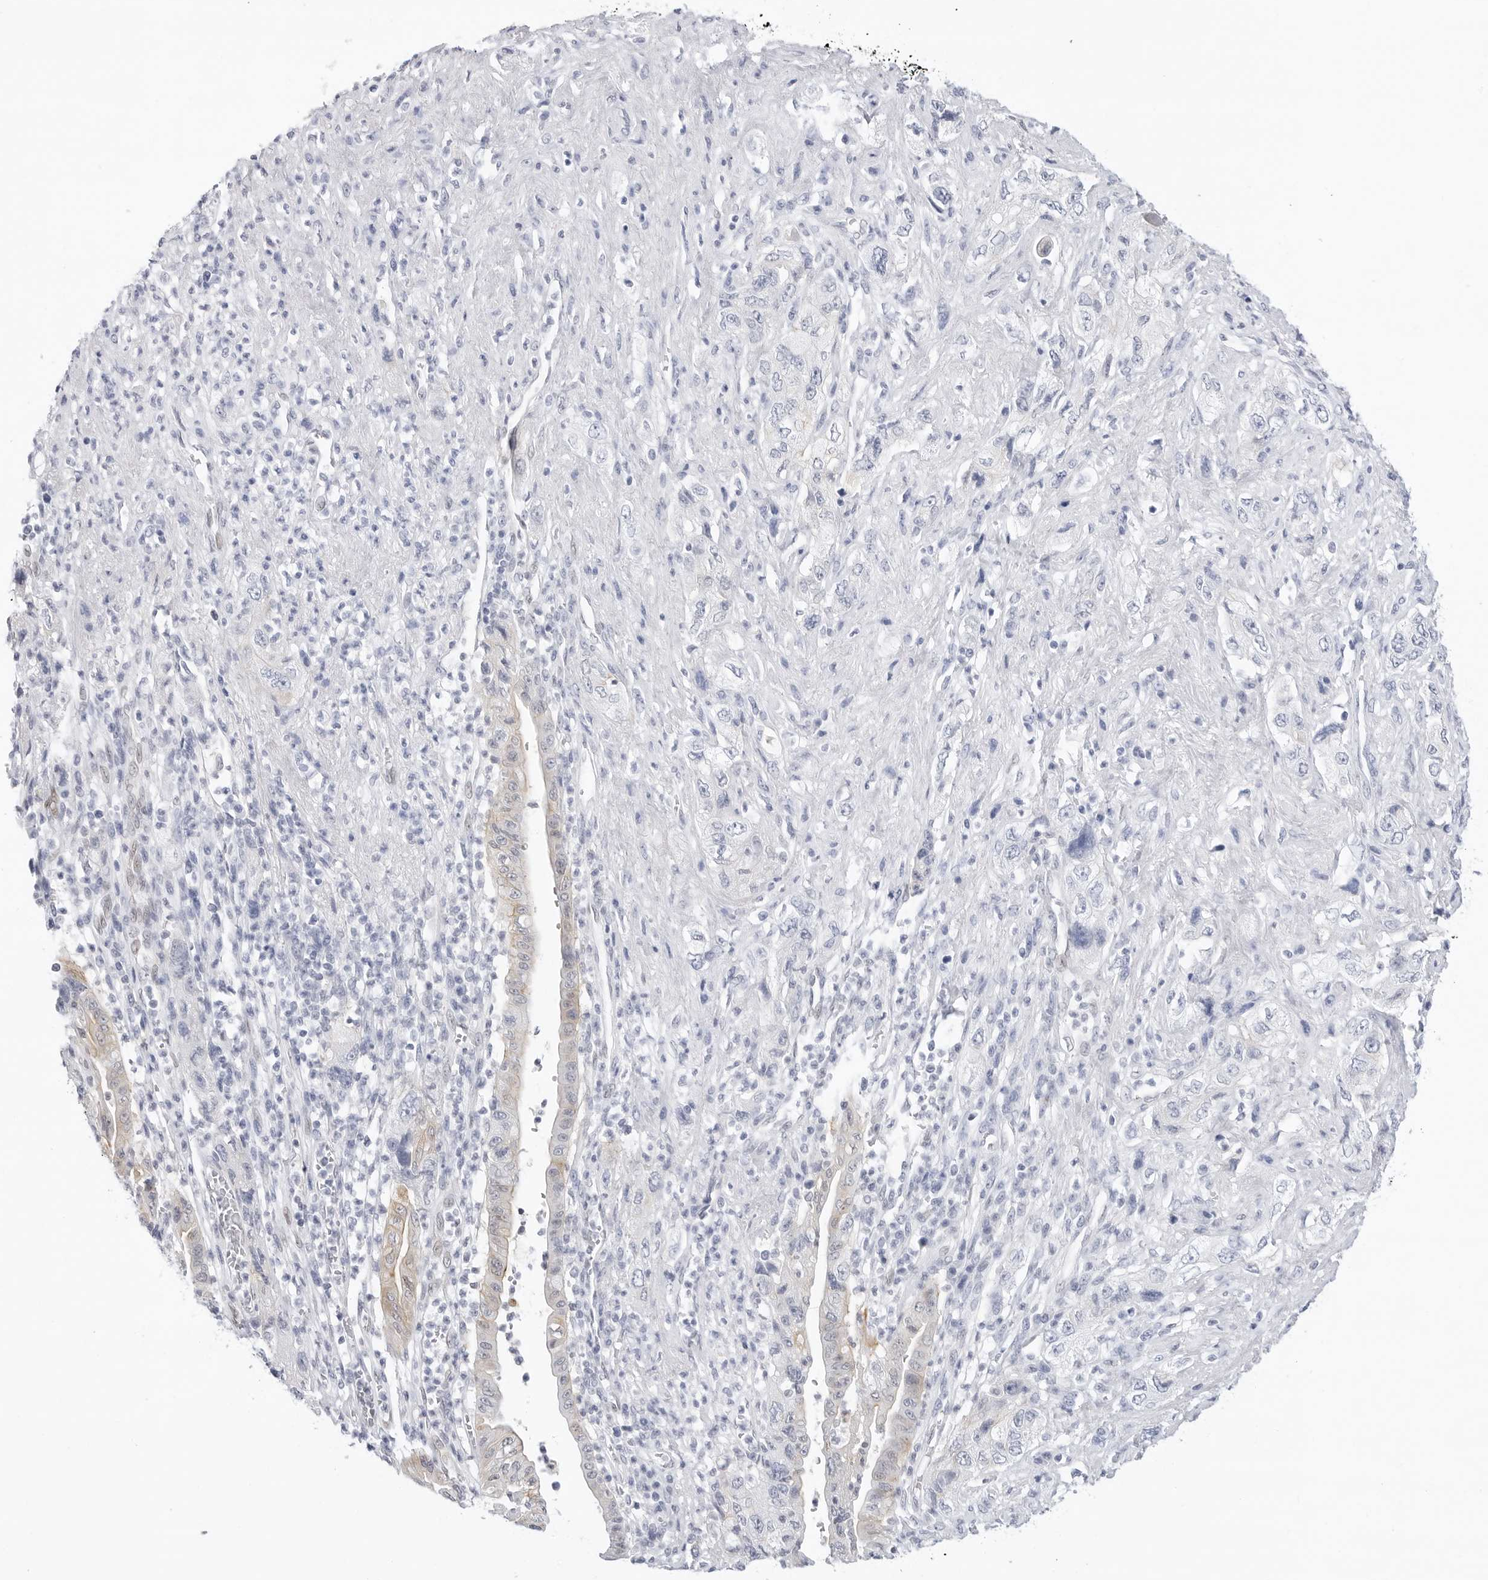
{"staining": {"intensity": "weak", "quantity": "25%-75%", "location": "cytoplasmic/membranous"}, "tissue": "pancreatic cancer", "cell_type": "Tumor cells", "image_type": "cancer", "snomed": [{"axis": "morphology", "description": "Adenocarcinoma, NOS"}, {"axis": "topography", "description": "Pancreas"}], "caption": "High-magnification brightfield microscopy of pancreatic adenocarcinoma stained with DAB (3,3'-diaminobenzidine) (brown) and counterstained with hematoxylin (blue). tumor cells exhibit weak cytoplasmic/membranous staining is present in about25%-75% of cells.", "gene": "SLC19A1", "patient": {"sex": "female", "age": 73}}